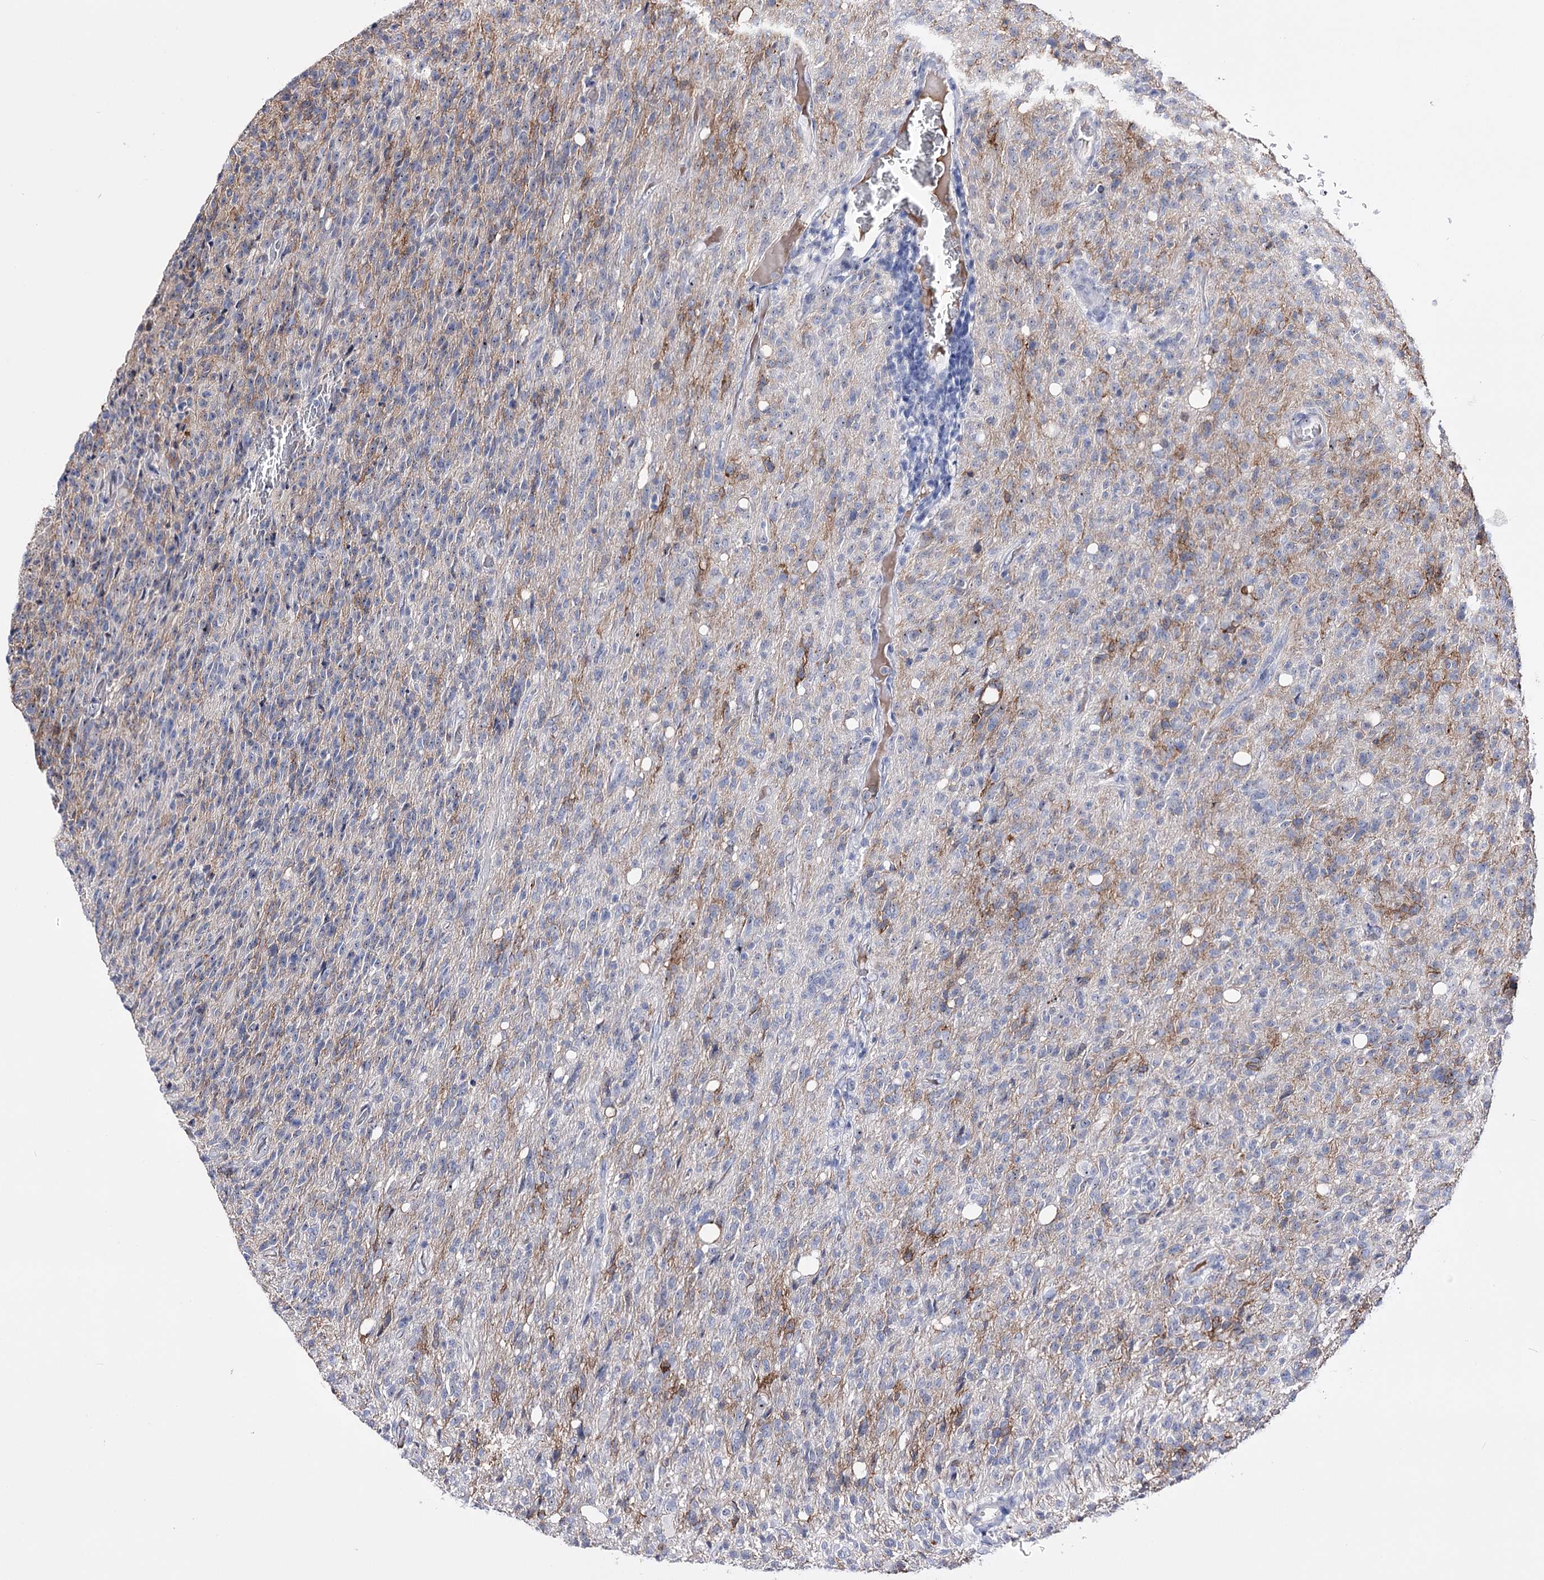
{"staining": {"intensity": "moderate", "quantity": "<25%", "location": "cytoplasmic/membranous"}, "tissue": "glioma", "cell_type": "Tumor cells", "image_type": "cancer", "snomed": [{"axis": "morphology", "description": "Glioma, malignant, High grade"}, {"axis": "topography", "description": "Brain"}], "caption": "Immunohistochemical staining of malignant high-grade glioma reveals moderate cytoplasmic/membranous protein expression in approximately <25% of tumor cells.", "gene": "PCGF5", "patient": {"sex": "female", "age": 57}}